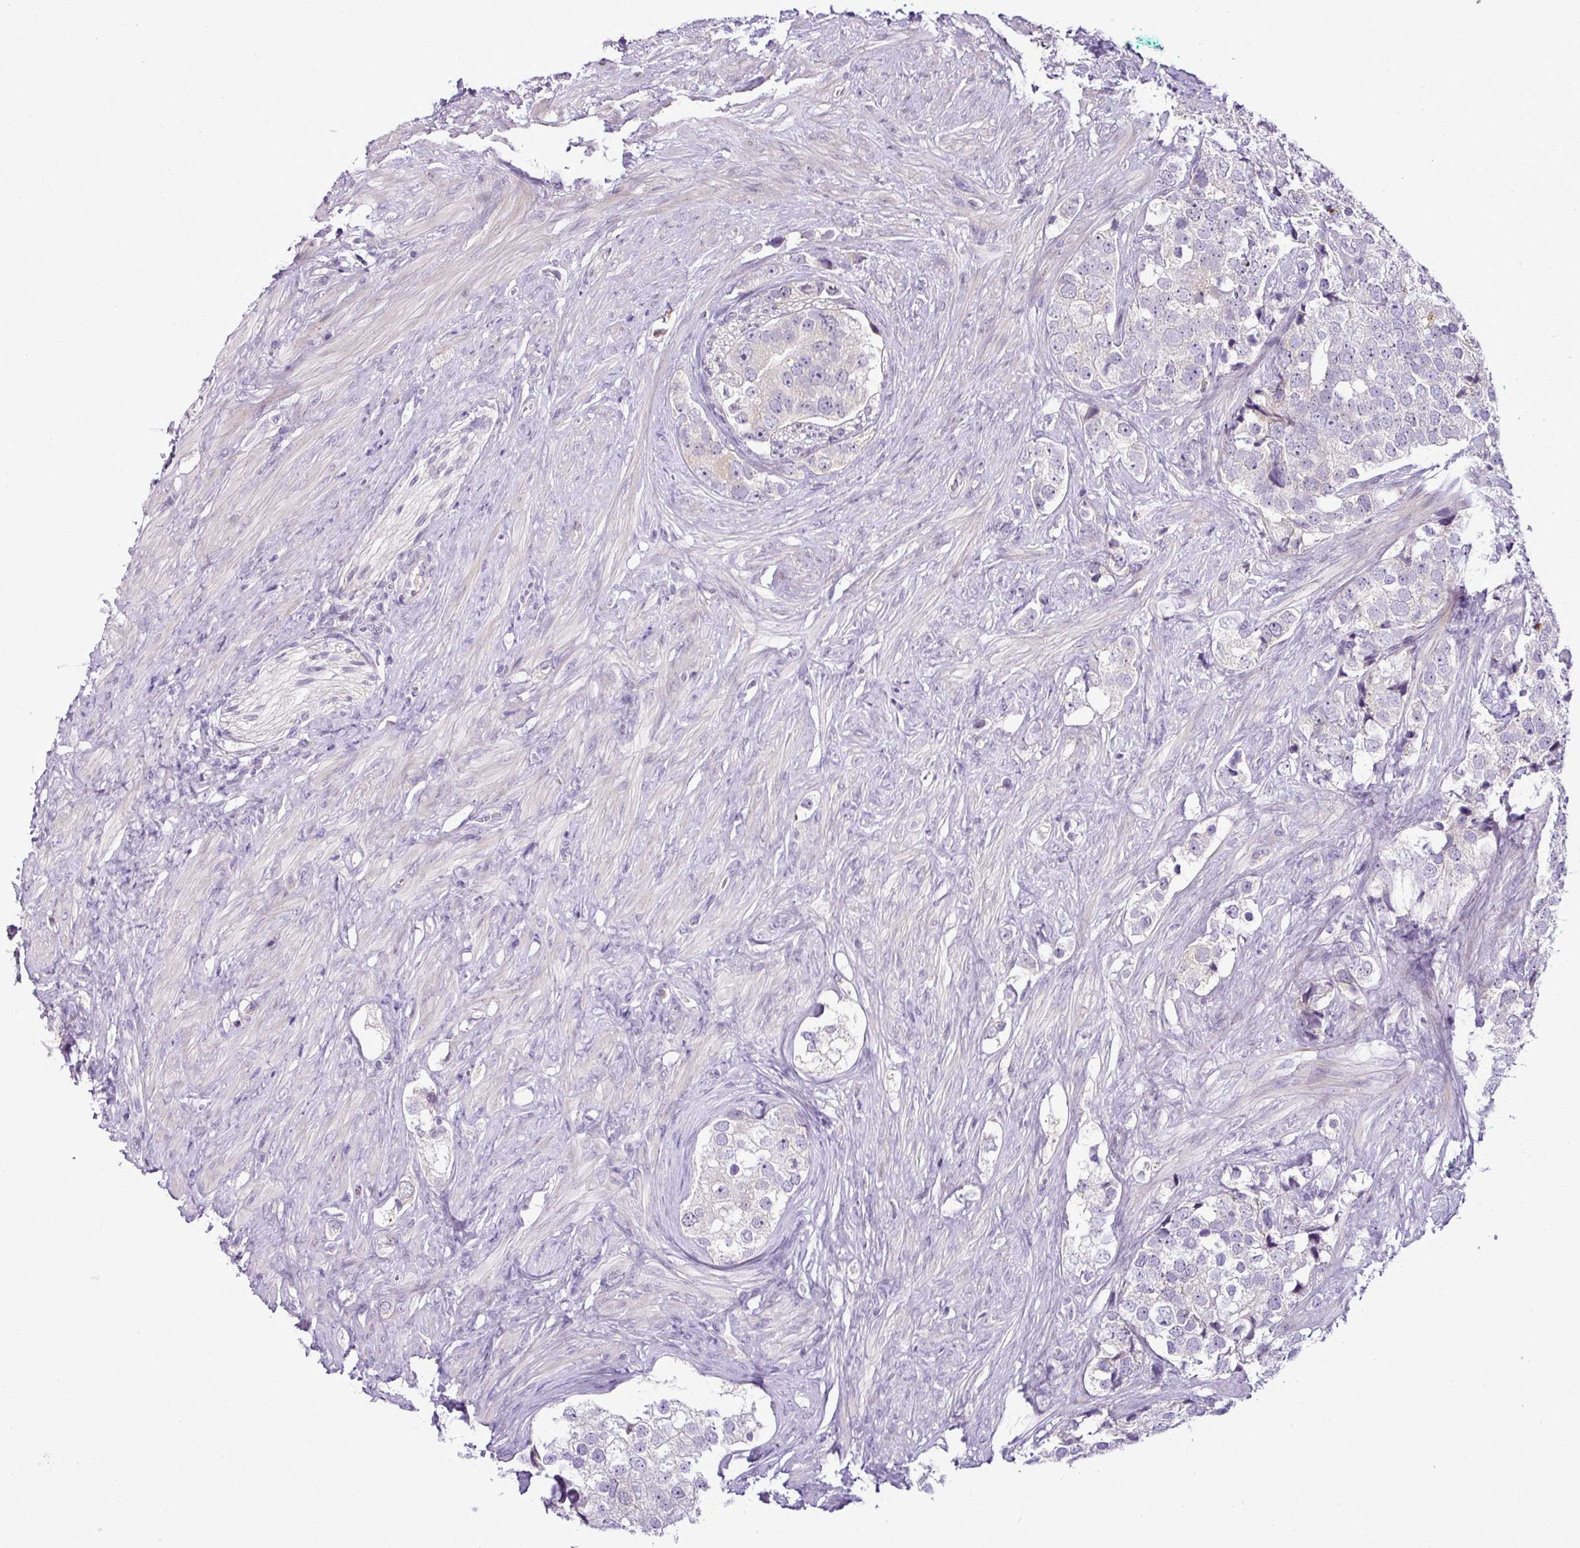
{"staining": {"intensity": "negative", "quantity": "none", "location": "none"}, "tissue": "prostate cancer", "cell_type": "Tumor cells", "image_type": "cancer", "snomed": [{"axis": "morphology", "description": "Adenocarcinoma, High grade"}, {"axis": "topography", "description": "Prostate"}], "caption": "An immunohistochemistry (IHC) photomicrograph of high-grade adenocarcinoma (prostate) is shown. There is no staining in tumor cells of high-grade adenocarcinoma (prostate).", "gene": "TEX30", "patient": {"sex": "male", "age": 49}}